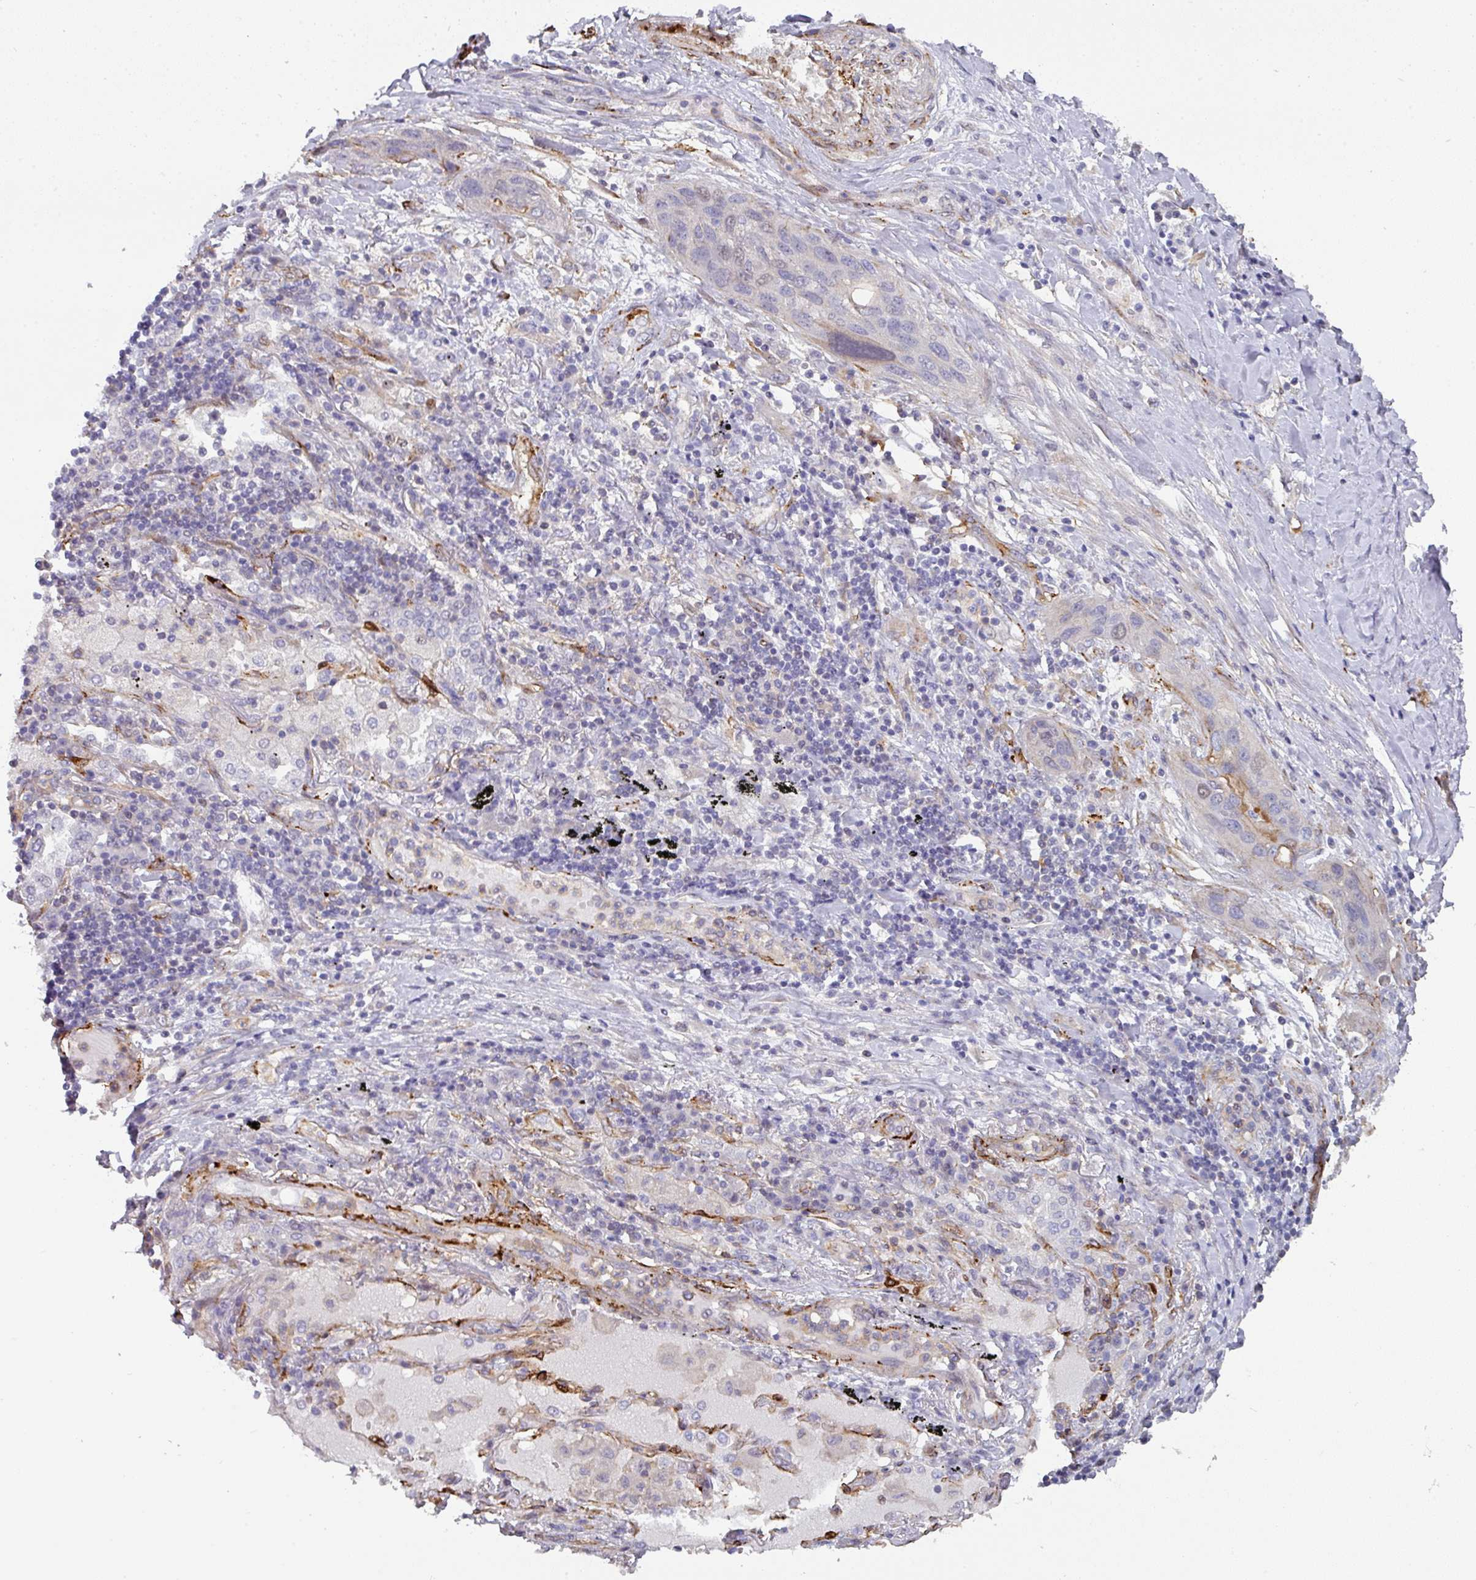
{"staining": {"intensity": "negative", "quantity": "none", "location": "none"}, "tissue": "lung cancer", "cell_type": "Tumor cells", "image_type": "cancer", "snomed": [{"axis": "morphology", "description": "Squamous cell carcinoma, NOS"}, {"axis": "topography", "description": "Lung"}], "caption": "IHC of lung cancer (squamous cell carcinoma) reveals no positivity in tumor cells. Nuclei are stained in blue.", "gene": "BEND5", "patient": {"sex": "female", "age": 70}}